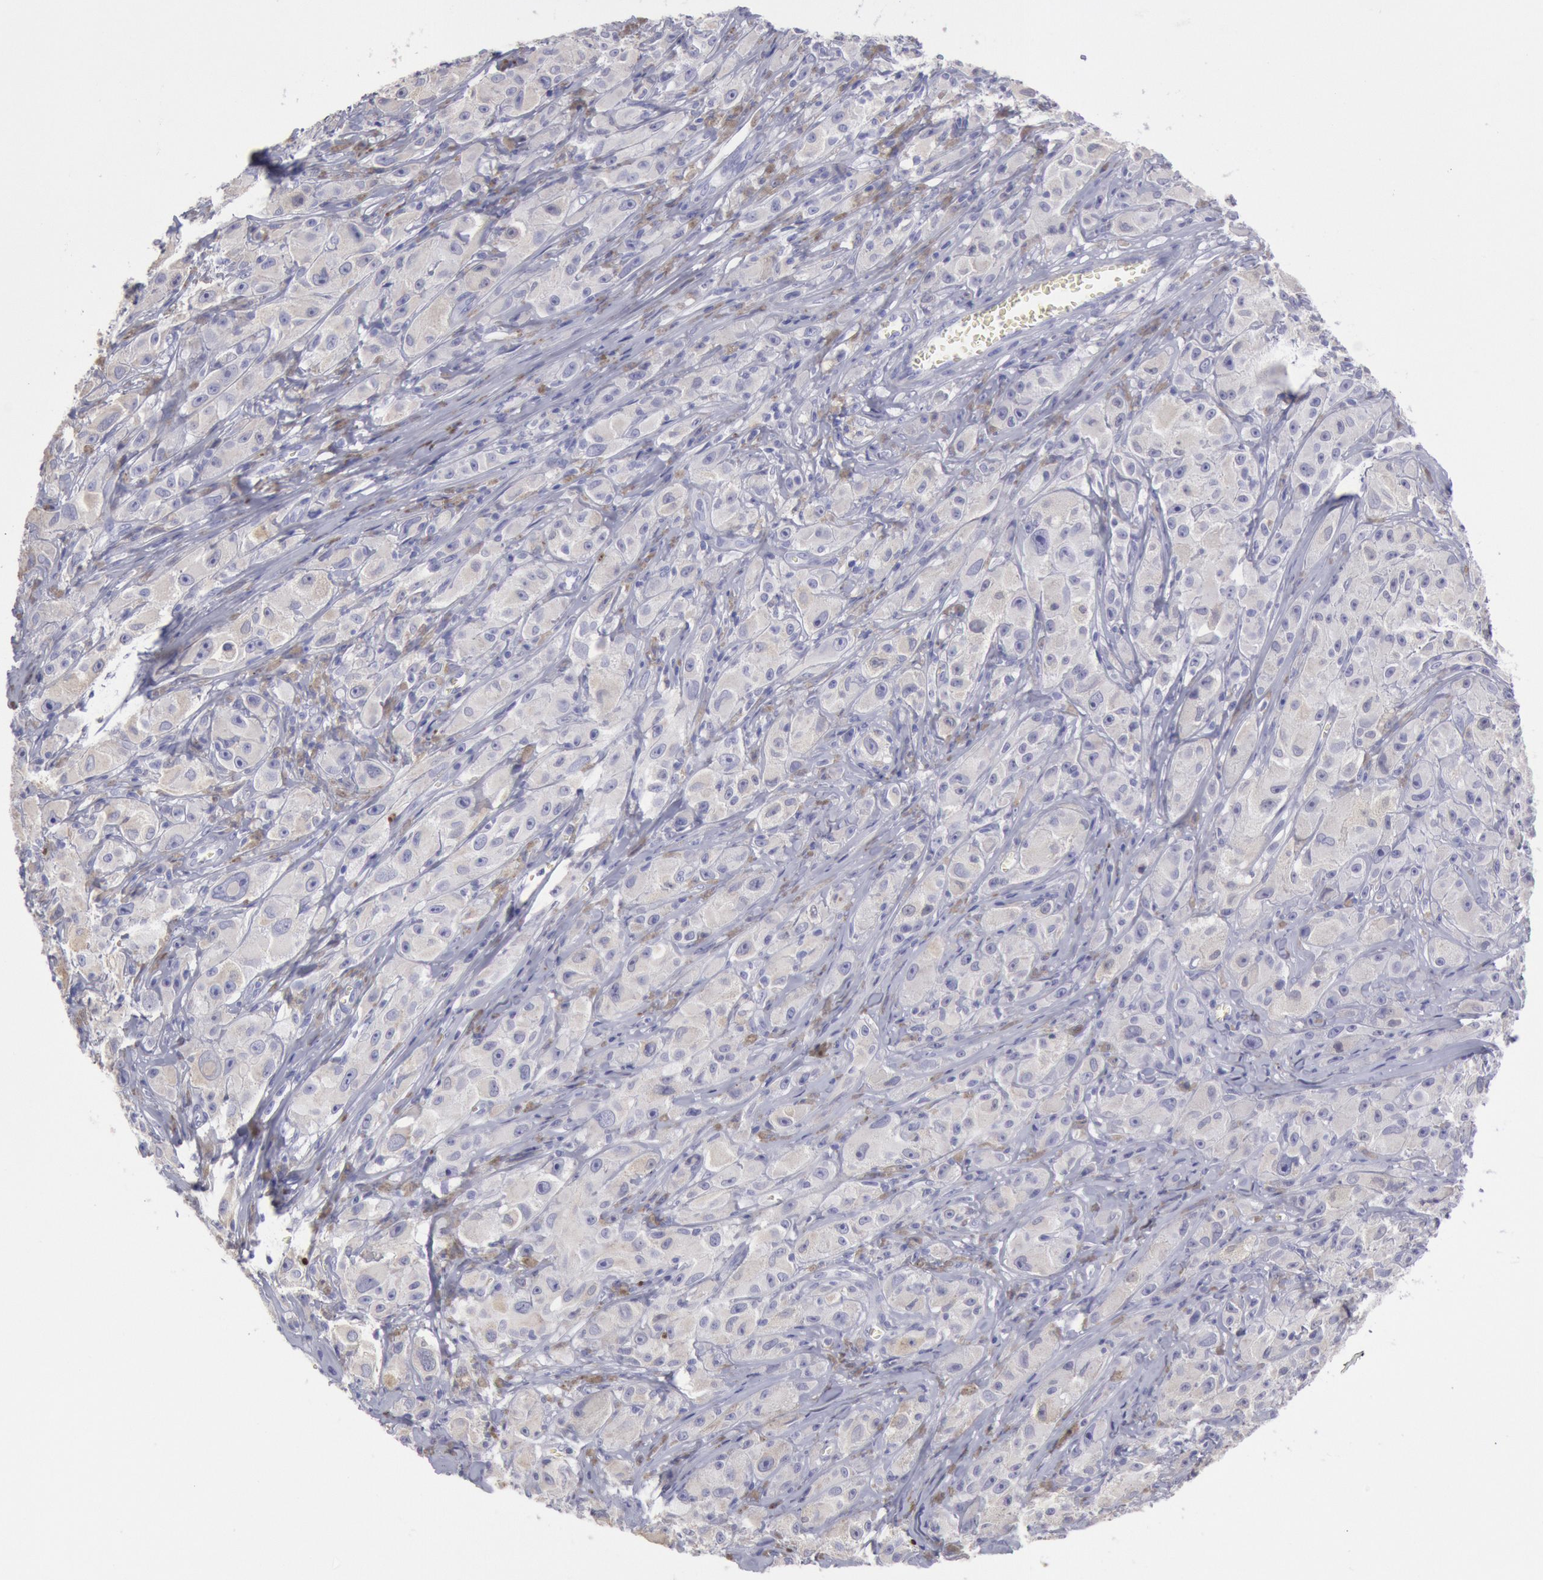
{"staining": {"intensity": "negative", "quantity": "none", "location": "none"}, "tissue": "melanoma", "cell_type": "Tumor cells", "image_type": "cancer", "snomed": [{"axis": "morphology", "description": "Malignant melanoma, NOS"}, {"axis": "topography", "description": "Skin"}], "caption": "An immunohistochemistry image of malignant melanoma is shown. There is no staining in tumor cells of malignant melanoma.", "gene": "MYH7", "patient": {"sex": "male", "age": 56}}